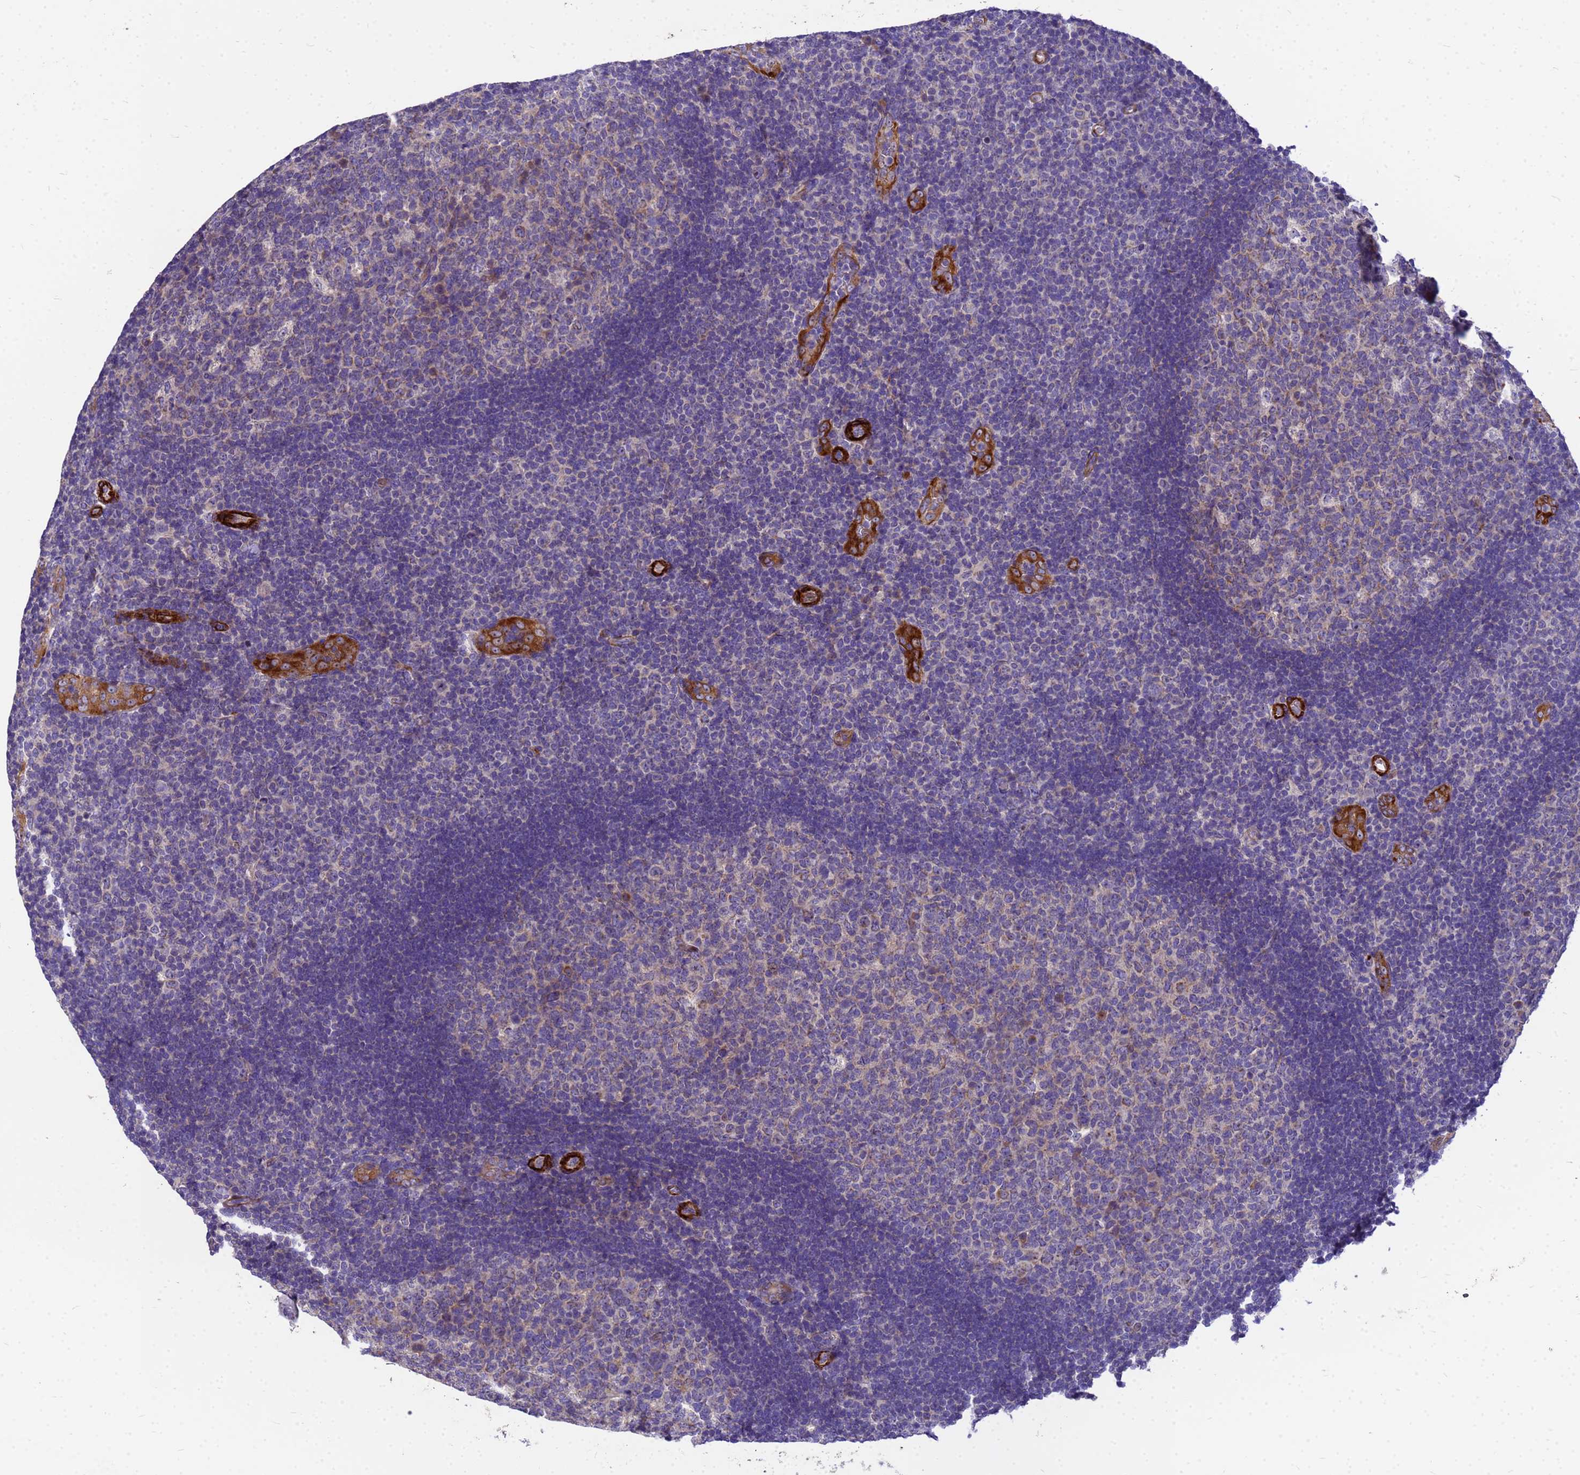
{"staining": {"intensity": "weak", "quantity": "25%-75%", "location": "cytoplasmic/membranous"}, "tissue": "tonsil", "cell_type": "Germinal center cells", "image_type": "normal", "snomed": [{"axis": "morphology", "description": "Normal tissue, NOS"}, {"axis": "topography", "description": "Tonsil"}], "caption": "An IHC photomicrograph of unremarkable tissue is shown. Protein staining in brown highlights weak cytoplasmic/membranous positivity in tonsil within germinal center cells.", "gene": "POP7", "patient": {"sex": "male", "age": 17}}